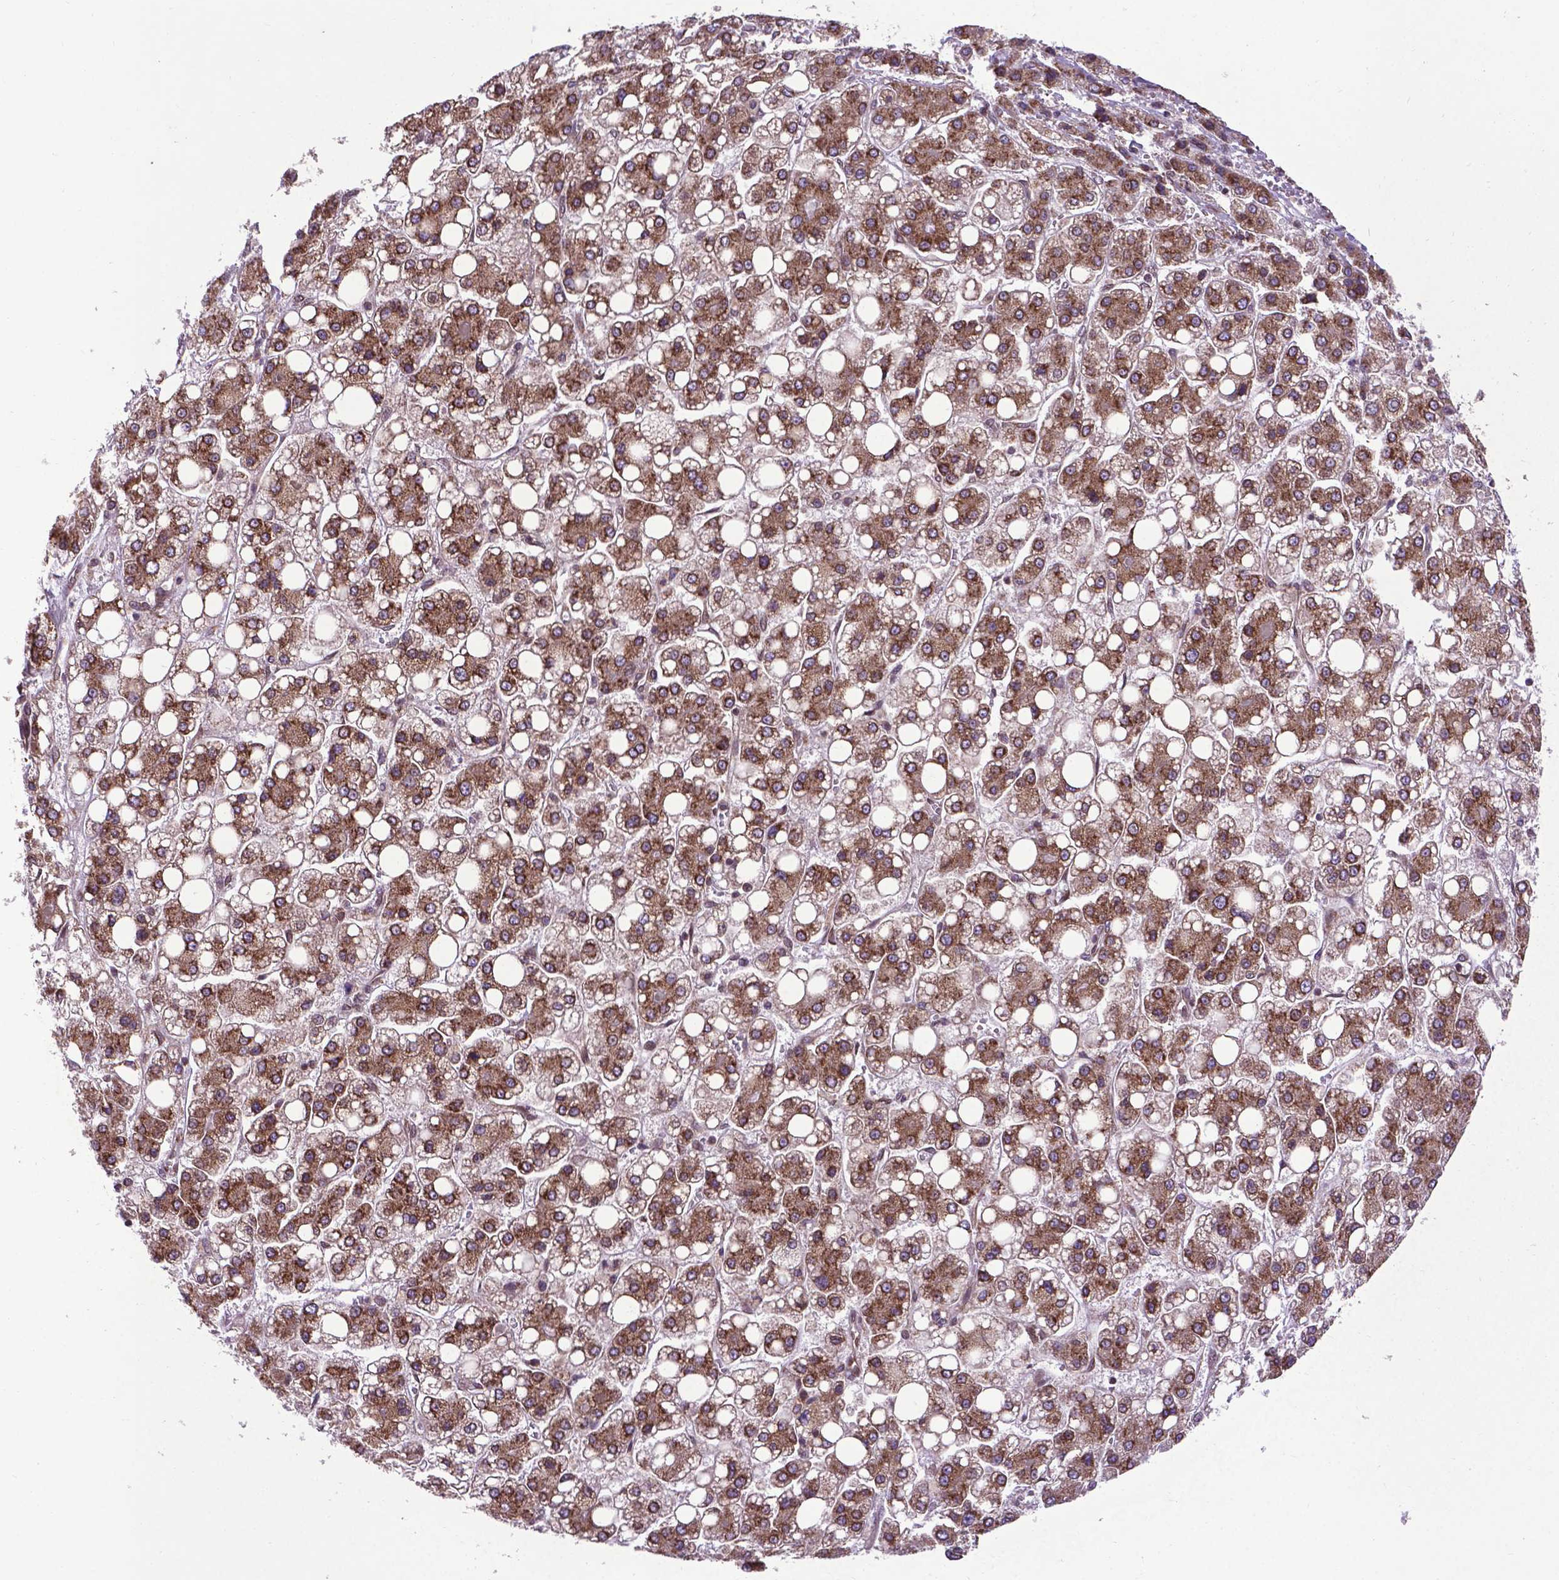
{"staining": {"intensity": "moderate", "quantity": ">75%", "location": "cytoplasmic/membranous"}, "tissue": "liver cancer", "cell_type": "Tumor cells", "image_type": "cancer", "snomed": [{"axis": "morphology", "description": "Carcinoma, Hepatocellular, NOS"}, {"axis": "topography", "description": "Liver"}], "caption": "The histopathology image reveals immunohistochemical staining of hepatocellular carcinoma (liver). There is moderate cytoplasmic/membranous staining is seen in approximately >75% of tumor cells. Using DAB (brown) and hematoxylin (blue) stains, captured at high magnification using brightfield microscopy.", "gene": "WDR83OS", "patient": {"sex": "male", "age": 73}}